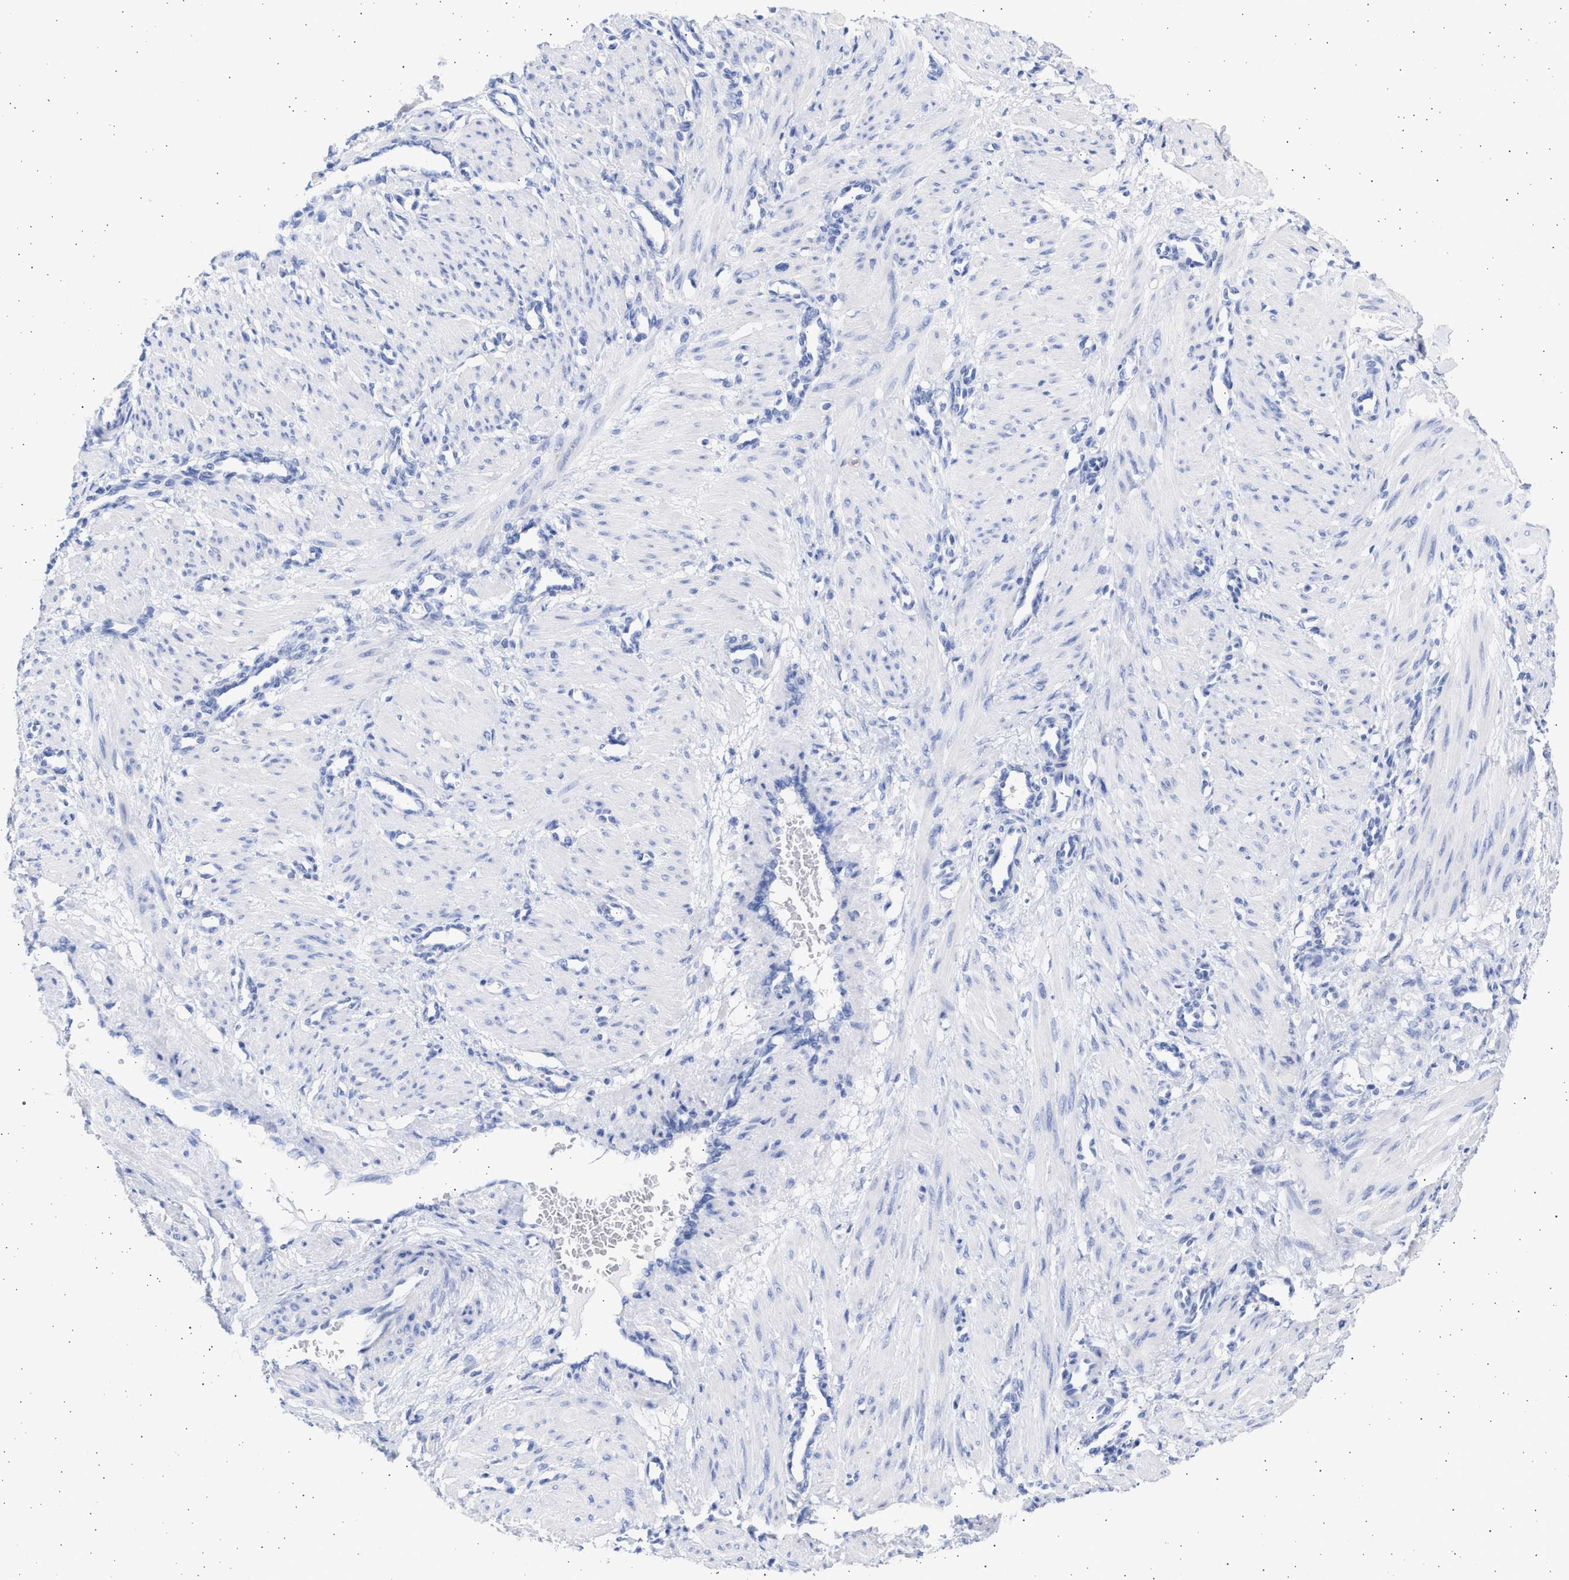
{"staining": {"intensity": "negative", "quantity": "none", "location": "none"}, "tissue": "smooth muscle", "cell_type": "Smooth muscle cells", "image_type": "normal", "snomed": [{"axis": "morphology", "description": "Normal tissue, NOS"}, {"axis": "topography", "description": "Endometrium"}], "caption": "Normal smooth muscle was stained to show a protein in brown. There is no significant expression in smooth muscle cells. (Immunohistochemistry, brightfield microscopy, high magnification).", "gene": "ALDOC", "patient": {"sex": "female", "age": 33}}